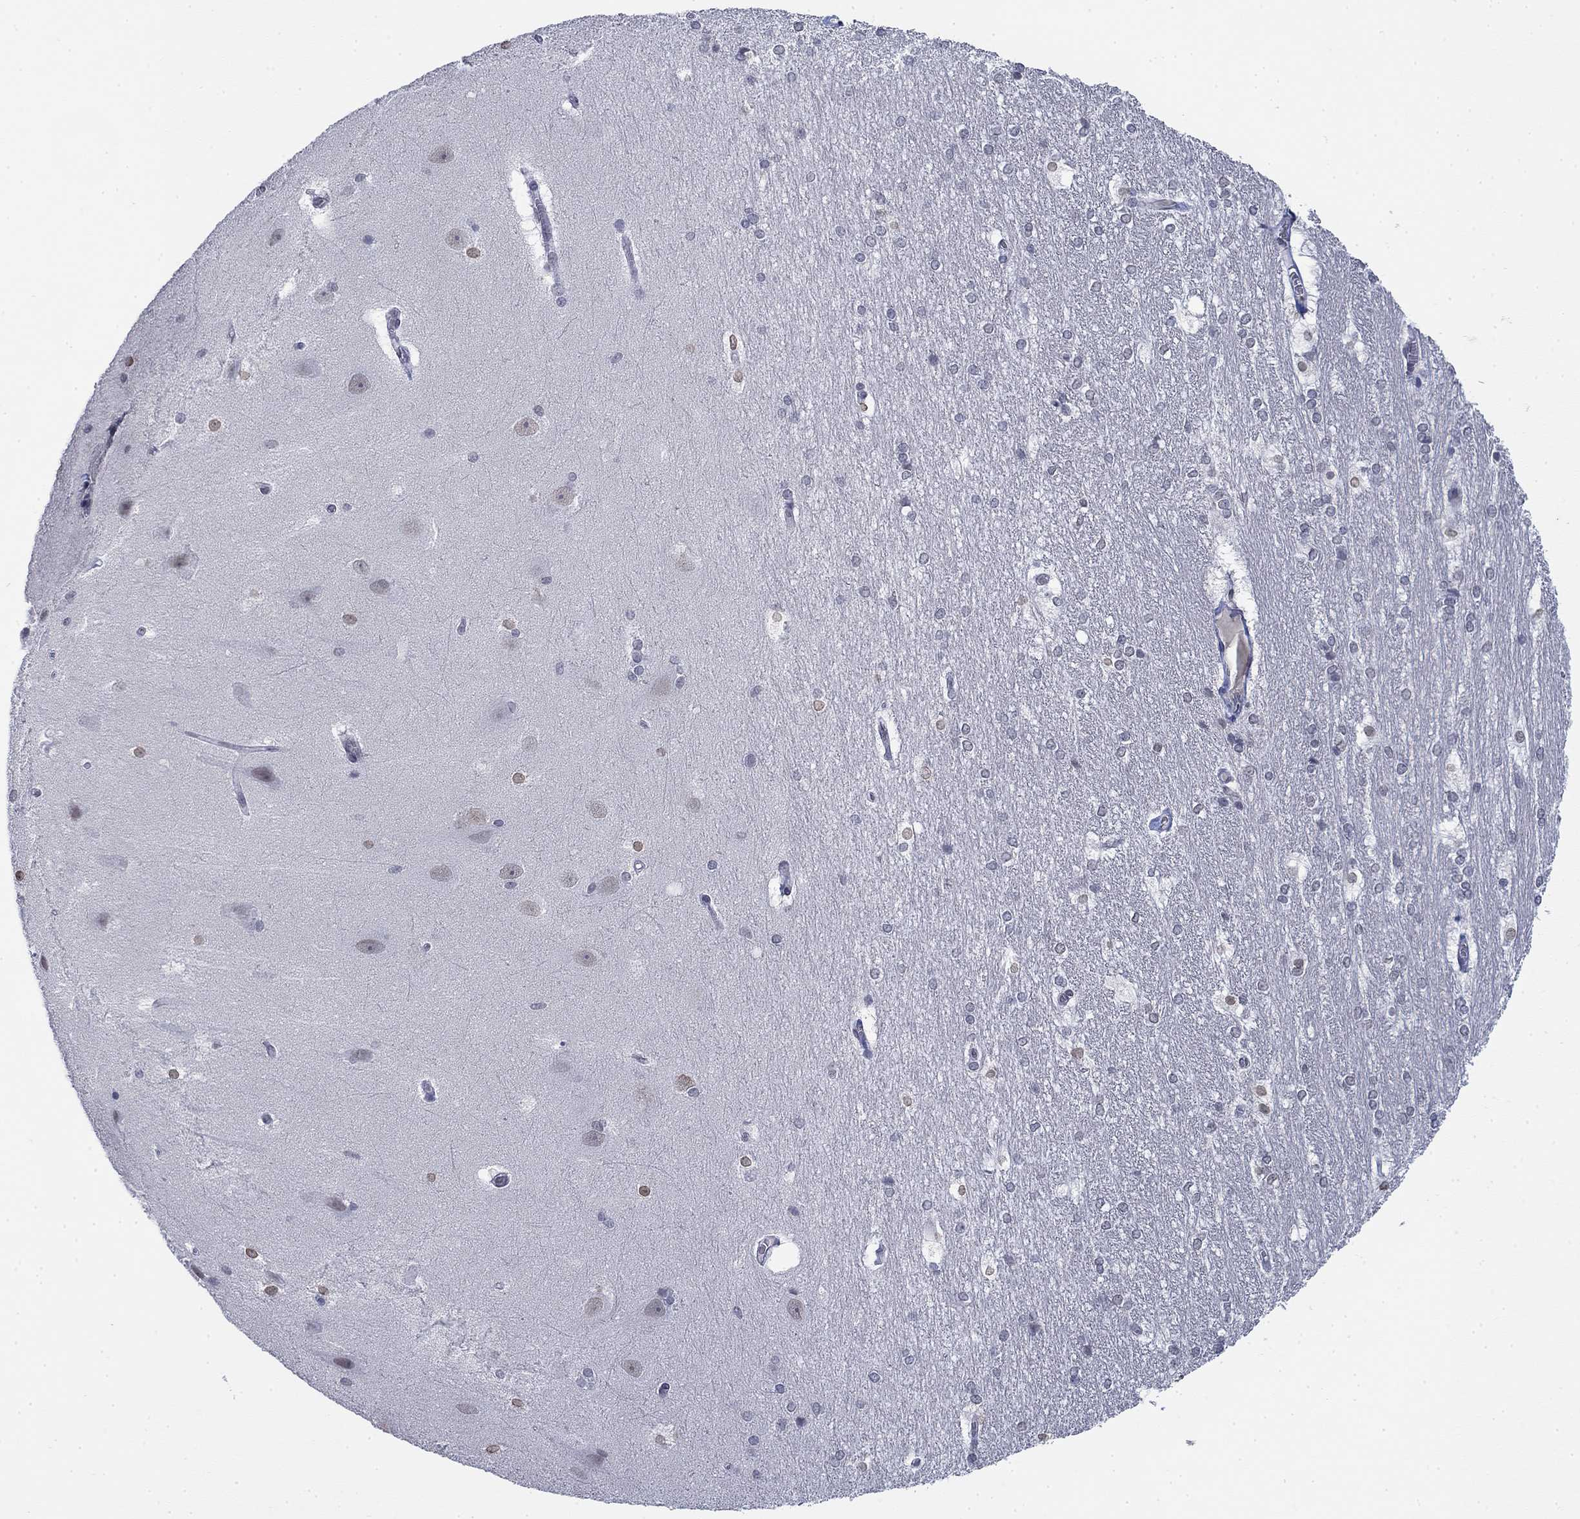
{"staining": {"intensity": "strong", "quantity": "<25%", "location": "cytoplasmic/membranous,nuclear"}, "tissue": "hippocampus", "cell_type": "Glial cells", "image_type": "normal", "snomed": [{"axis": "morphology", "description": "Normal tissue, NOS"}, {"axis": "topography", "description": "Cerebral cortex"}, {"axis": "topography", "description": "Hippocampus"}], "caption": "A high-resolution micrograph shows immunohistochemistry staining of benign hippocampus, which demonstrates strong cytoplasmic/membranous,nuclear positivity in approximately <25% of glial cells.", "gene": "TOR1AIP1", "patient": {"sex": "female", "age": 19}}